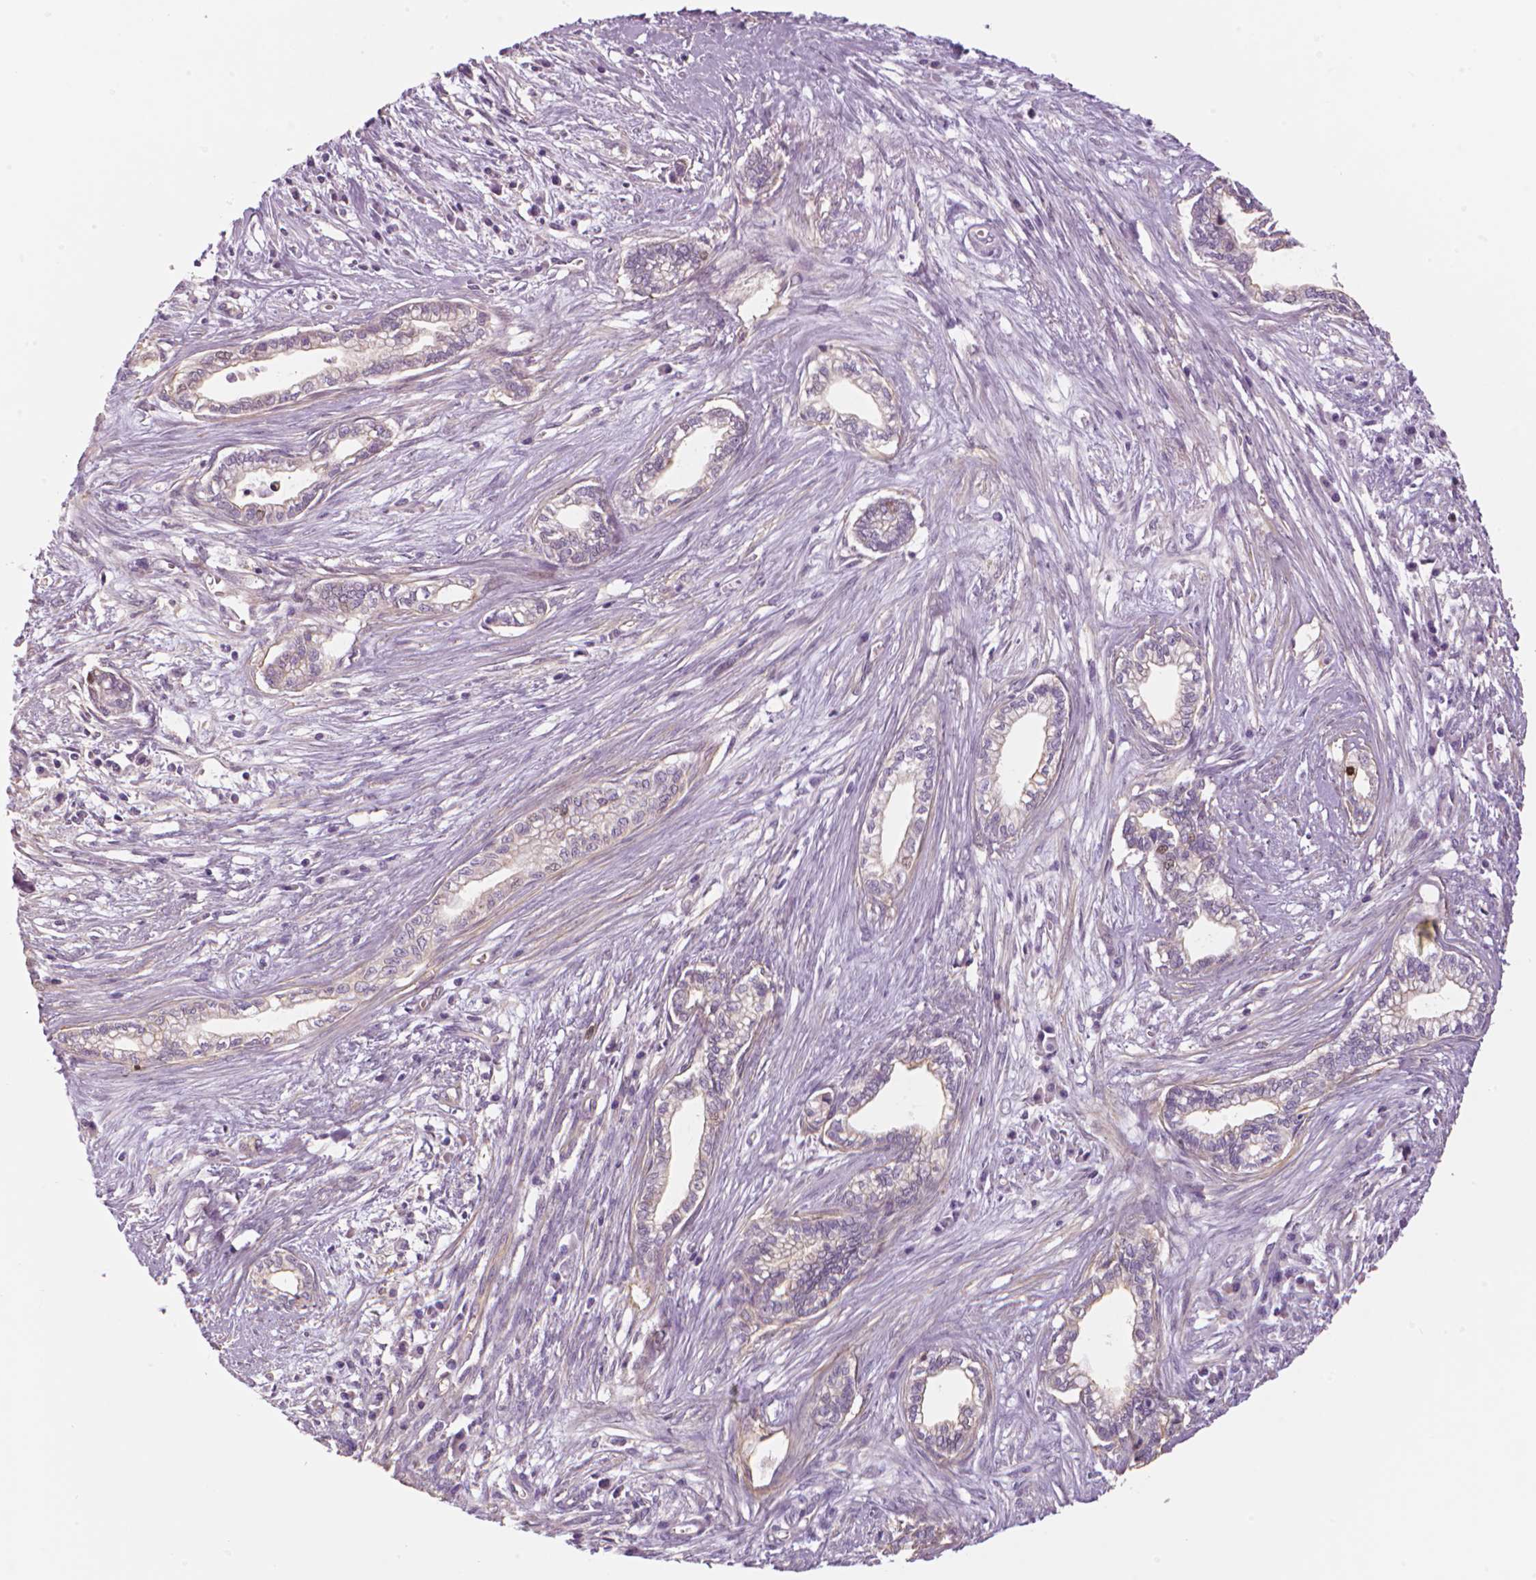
{"staining": {"intensity": "weak", "quantity": "<25%", "location": "cytoplasmic/membranous"}, "tissue": "cervical cancer", "cell_type": "Tumor cells", "image_type": "cancer", "snomed": [{"axis": "morphology", "description": "Adenocarcinoma, NOS"}, {"axis": "topography", "description": "Cervix"}], "caption": "High power microscopy micrograph of an immunohistochemistry (IHC) photomicrograph of cervical adenocarcinoma, revealing no significant staining in tumor cells.", "gene": "MKI67", "patient": {"sex": "female", "age": 62}}